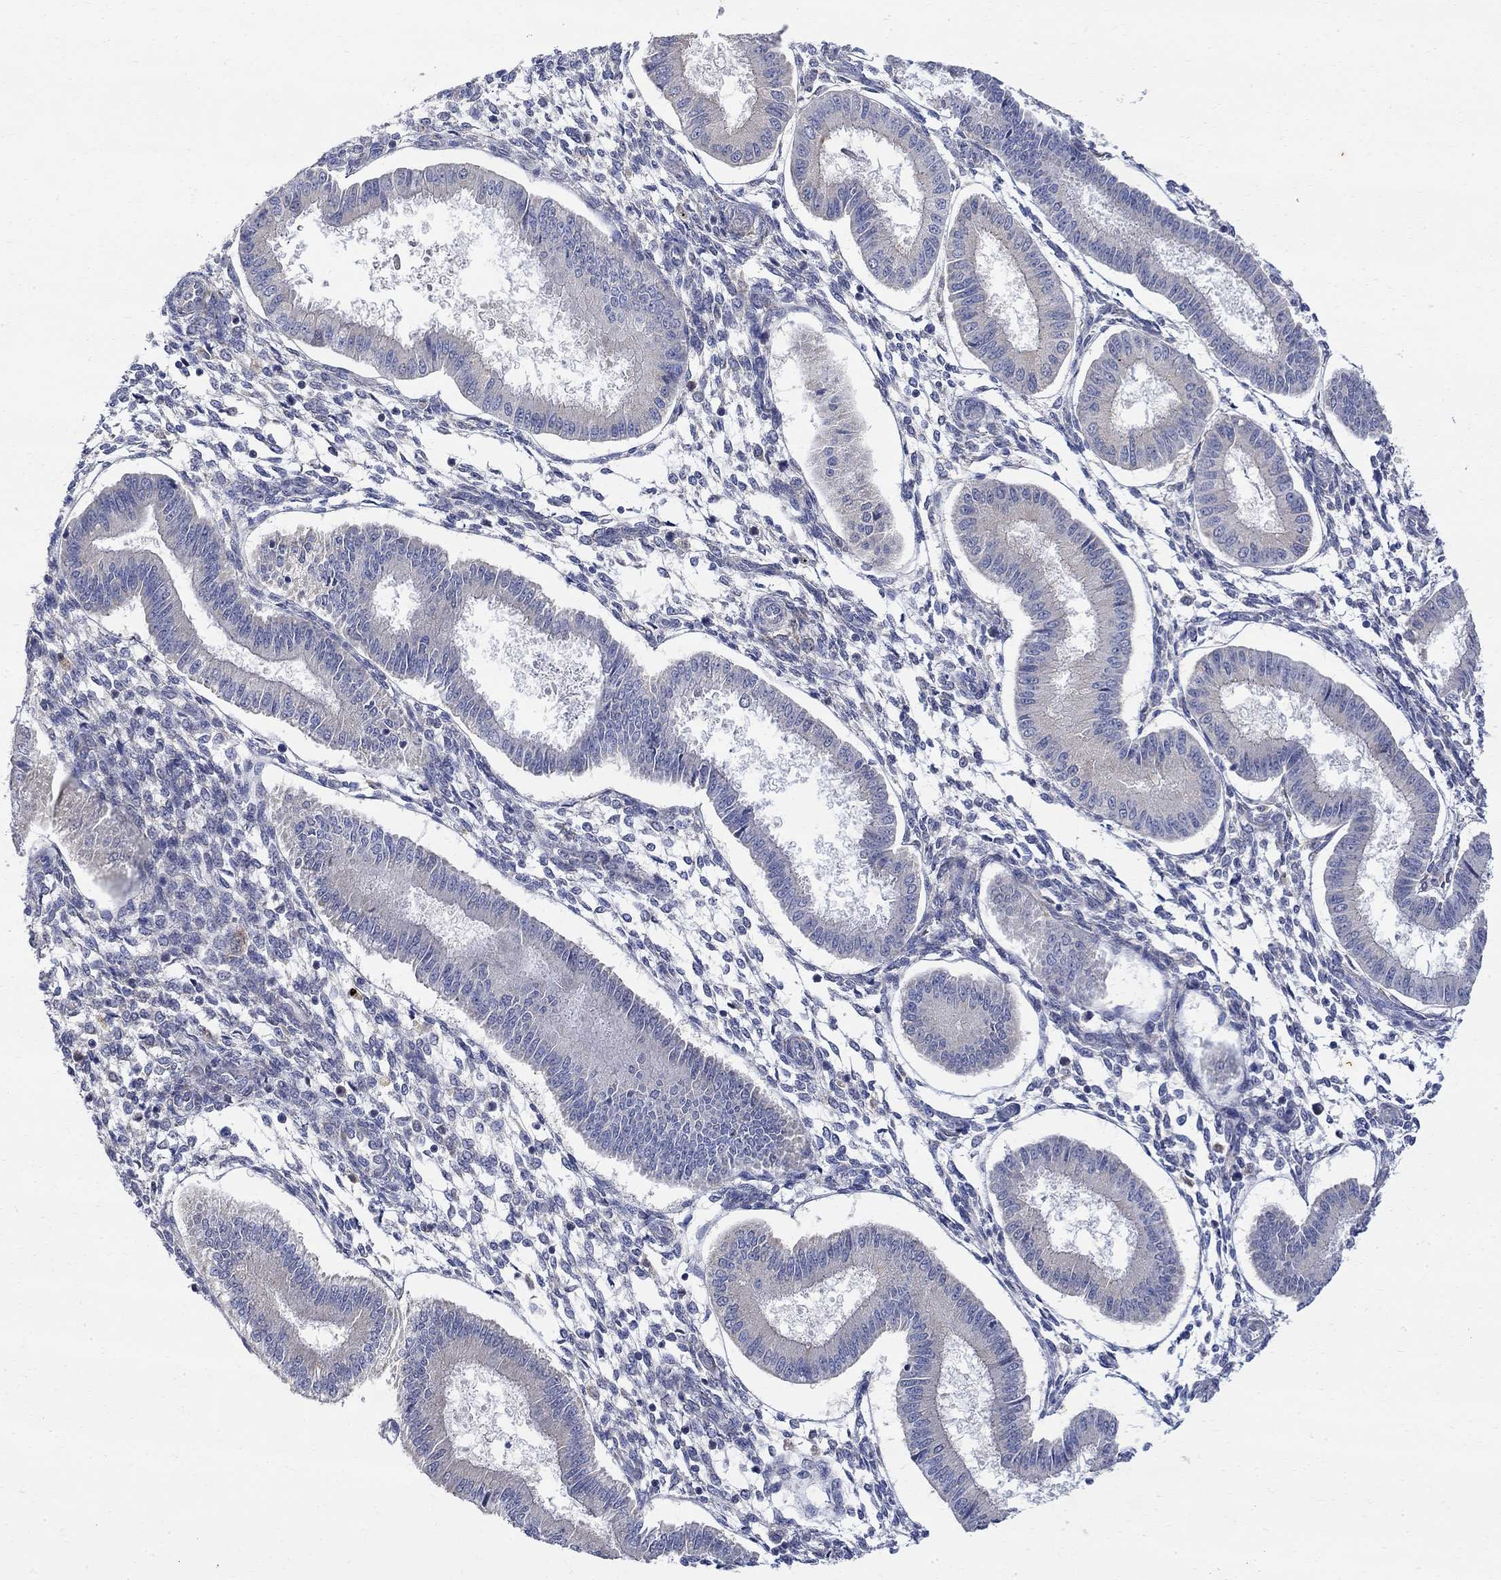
{"staining": {"intensity": "negative", "quantity": "none", "location": "none"}, "tissue": "endometrium", "cell_type": "Cells in endometrial stroma", "image_type": "normal", "snomed": [{"axis": "morphology", "description": "Normal tissue, NOS"}, {"axis": "topography", "description": "Endometrium"}], "caption": "Endometrium stained for a protein using immunohistochemistry (IHC) displays no expression cells in endometrial stroma.", "gene": "FNDC5", "patient": {"sex": "female", "age": 43}}